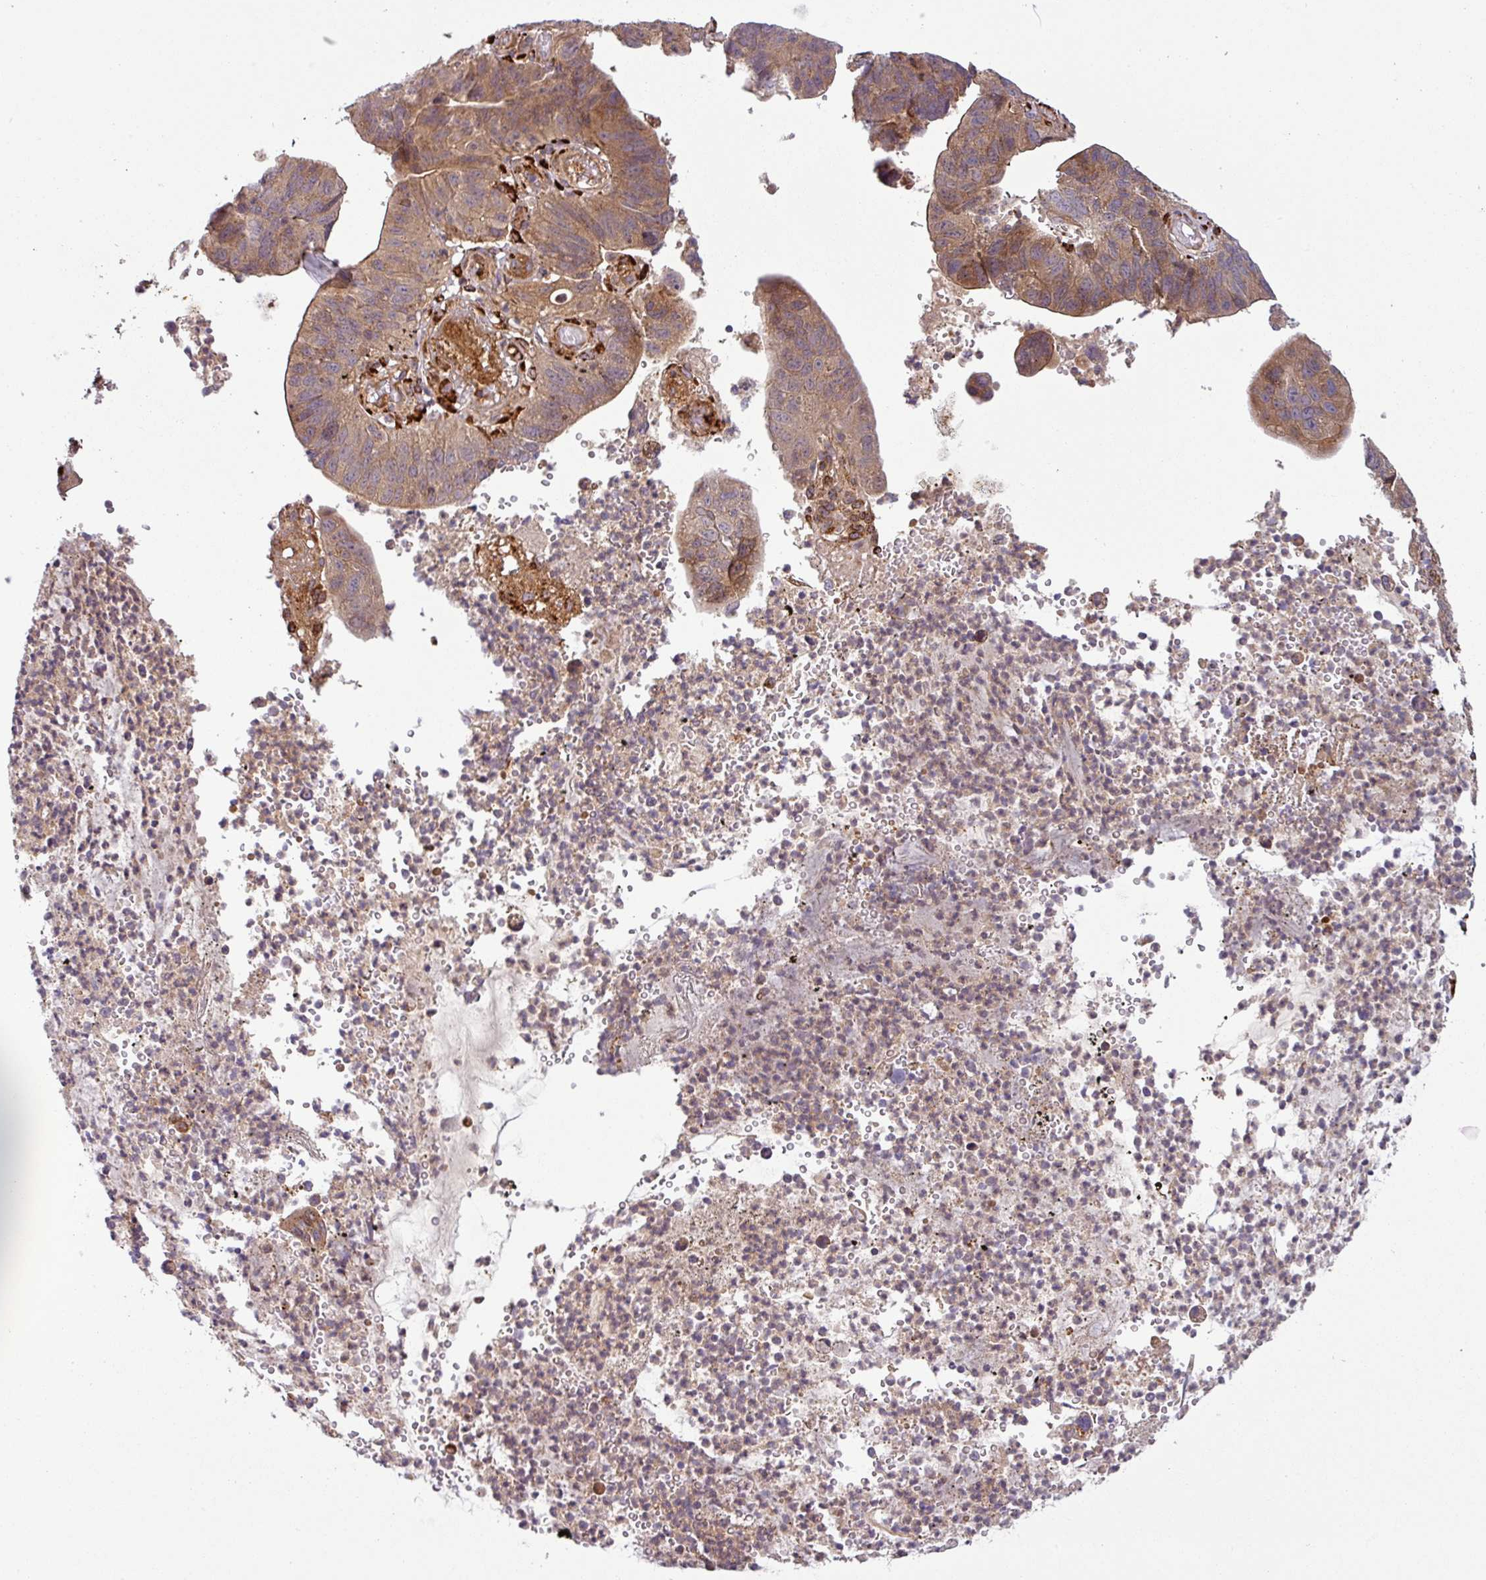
{"staining": {"intensity": "moderate", "quantity": ">75%", "location": "cytoplasmic/membranous"}, "tissue": "stomach cancer", "cell_type": "Tumor cells", "image_type": "cancer", "snomed": [{"axis": "morphology", "description": "Adenocarcinoma, NOS"}, {"axis": "topography", "description": "Stomach"}], "caption": "Human stomach adenocarcinoma stained with a protein marker exhibits moderate staining in tumor cells.", "gene": "ART1", "patient": {"sex": "male", "age": 59}}